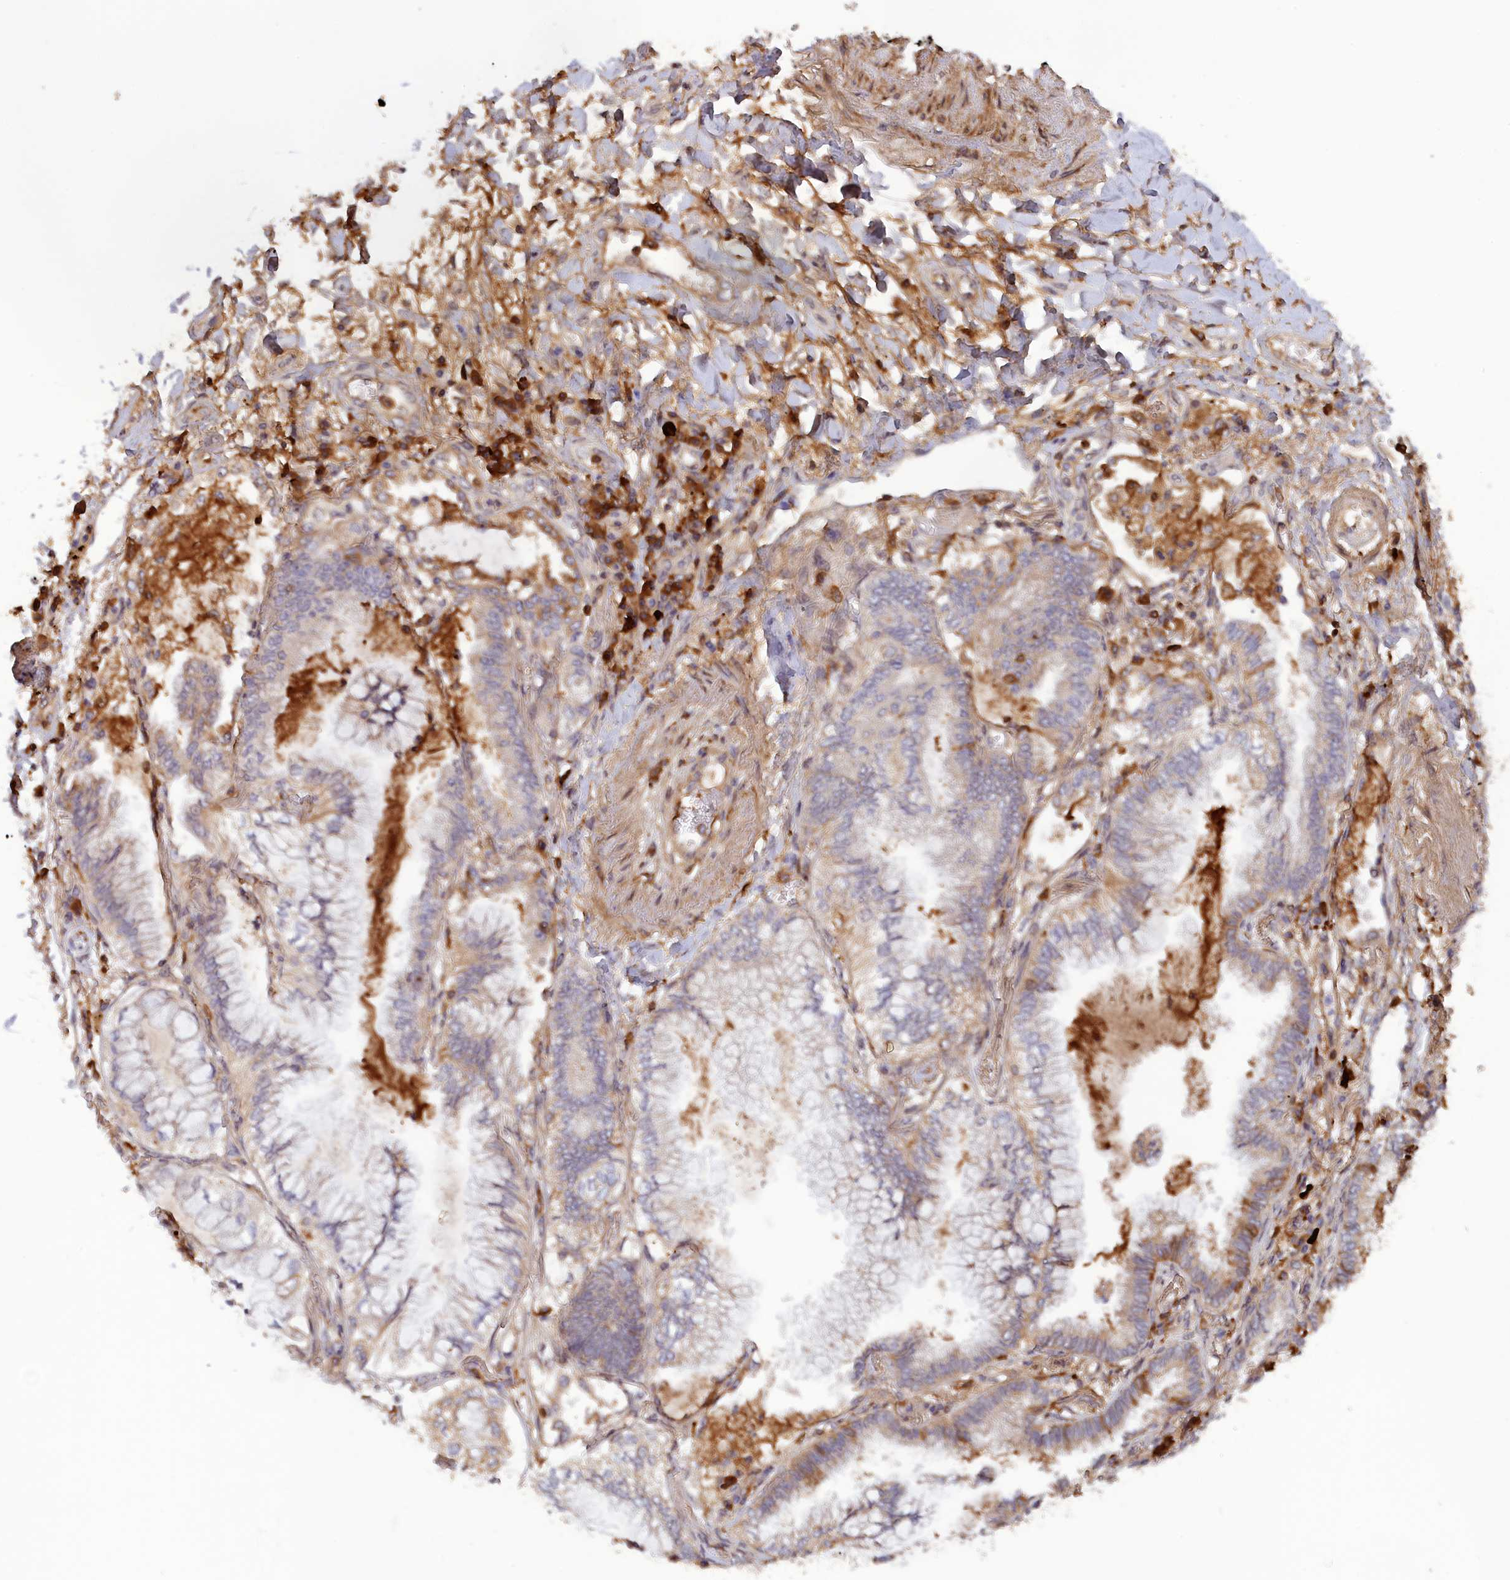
{"staining": {"intensity": "moderate", "quantity": "<25%", "location": "cytoplasmic/membranous"}, "tissue": "lung cancer", "cell_type": "Tumor cells", "image_type": "cancer", "snomed": [{"axis": "morphology", "description": "Adenocarcinoma, NOS"}, {"axis": "topography", "description": "Lung"}], "caption": "An image showing moderate cytoplasmic/membranous positivity in about <25% of tumor cells in lung adenocarcinoma, as visualized by brown immunohistochemical staining.", "gene": "RRAD", "patient": {"sex": "female", "age": 70}}